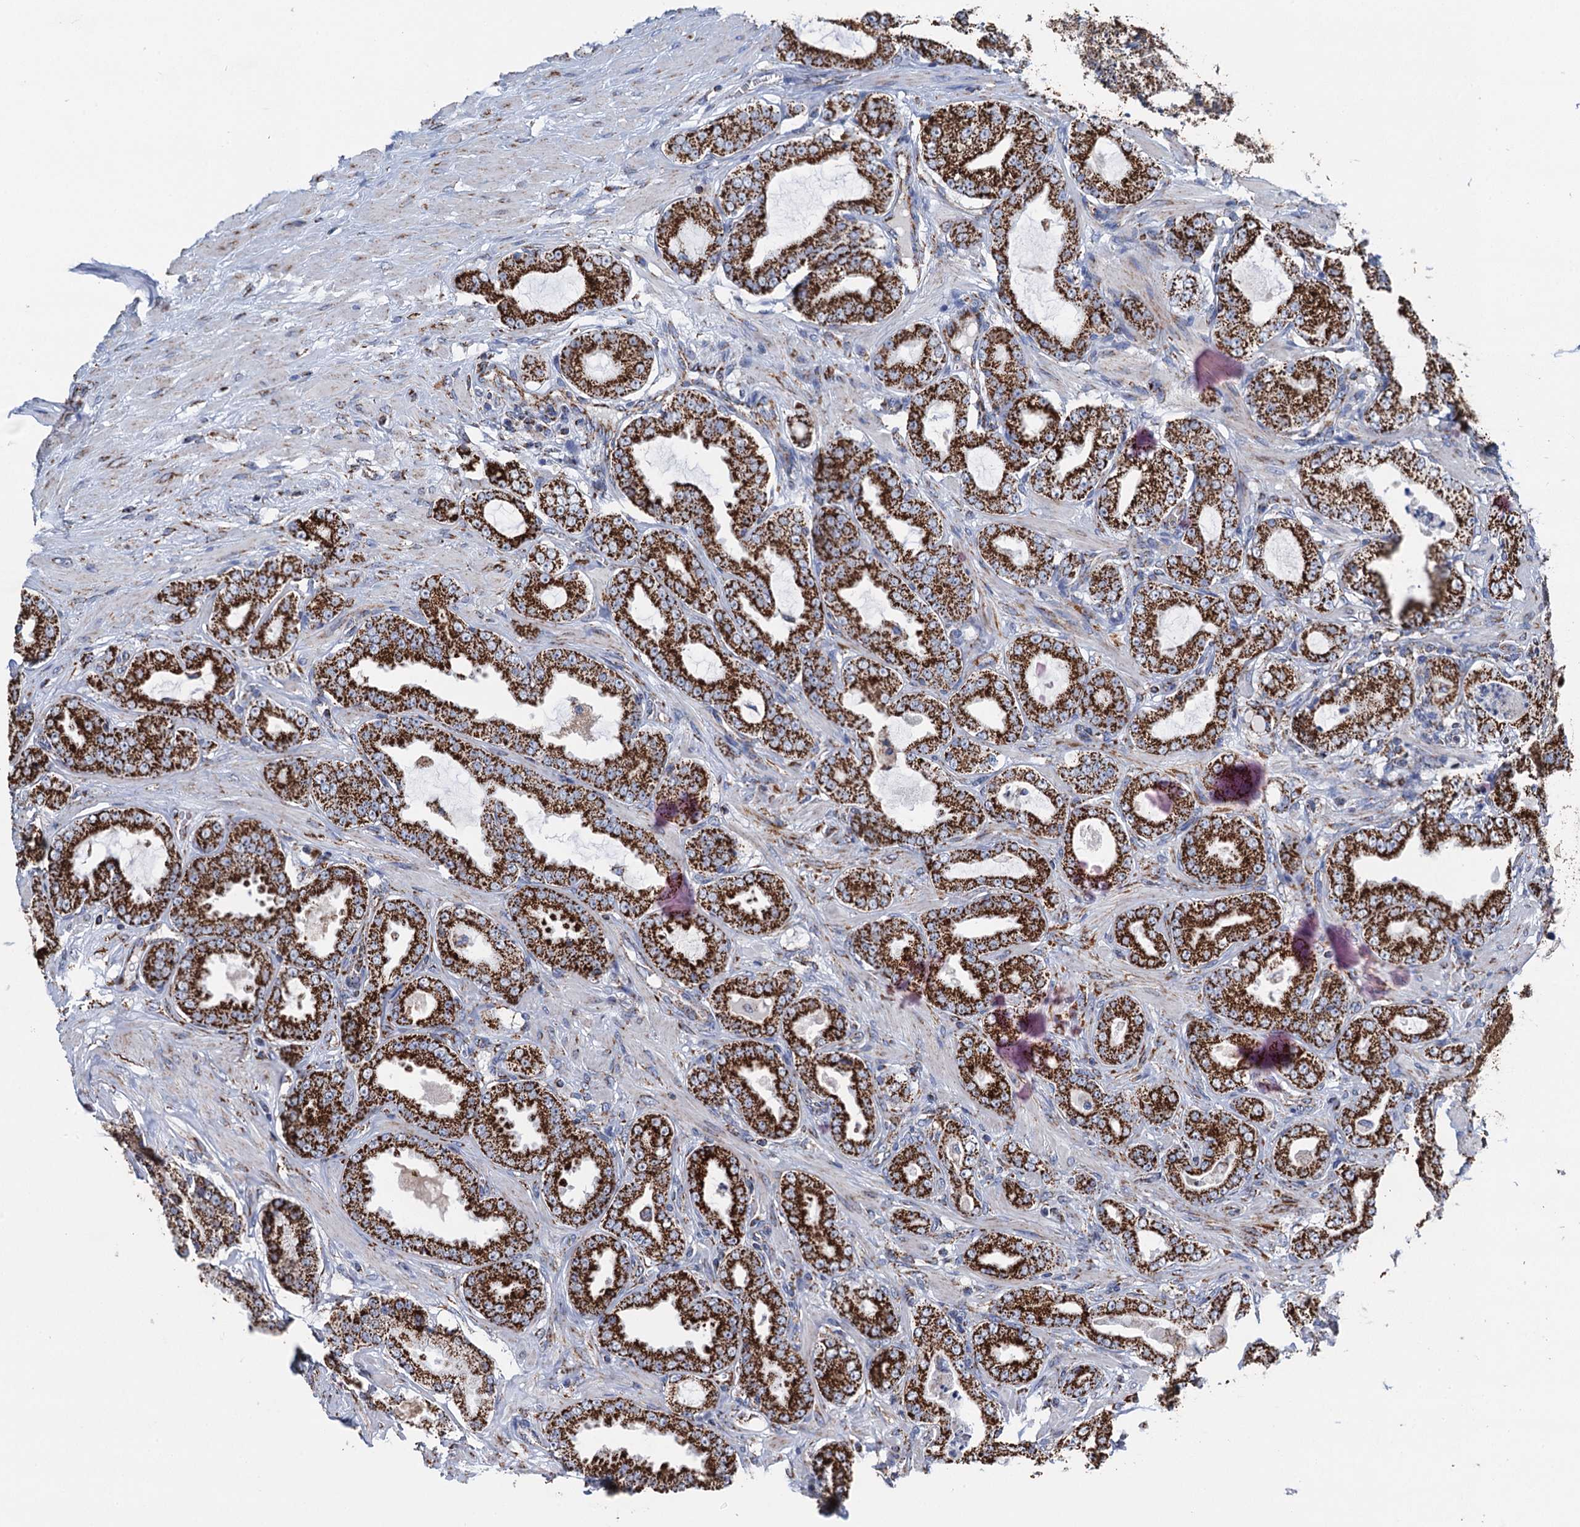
{"staining": {"intensity": "strong", "quantity": ">75%", "location": "cytoplasmic/membranous"}, "tissue": "prostate cancer", "cell_type": "Tumor cells", "image_type": "cancer", "snomed": [{"axis": "morphology", "description": "Adenocarcinoma, Low grade"}, {"axis": "topography", "description": "Prostate"}], "caption": "Immunohistochemical staining of prostate cancer shows strong cytoplasmic/membranous protein positivity in approximately >75% of tumor cells.", "gene": "IVD", "patient": {"sex": "male", "age": 63}}